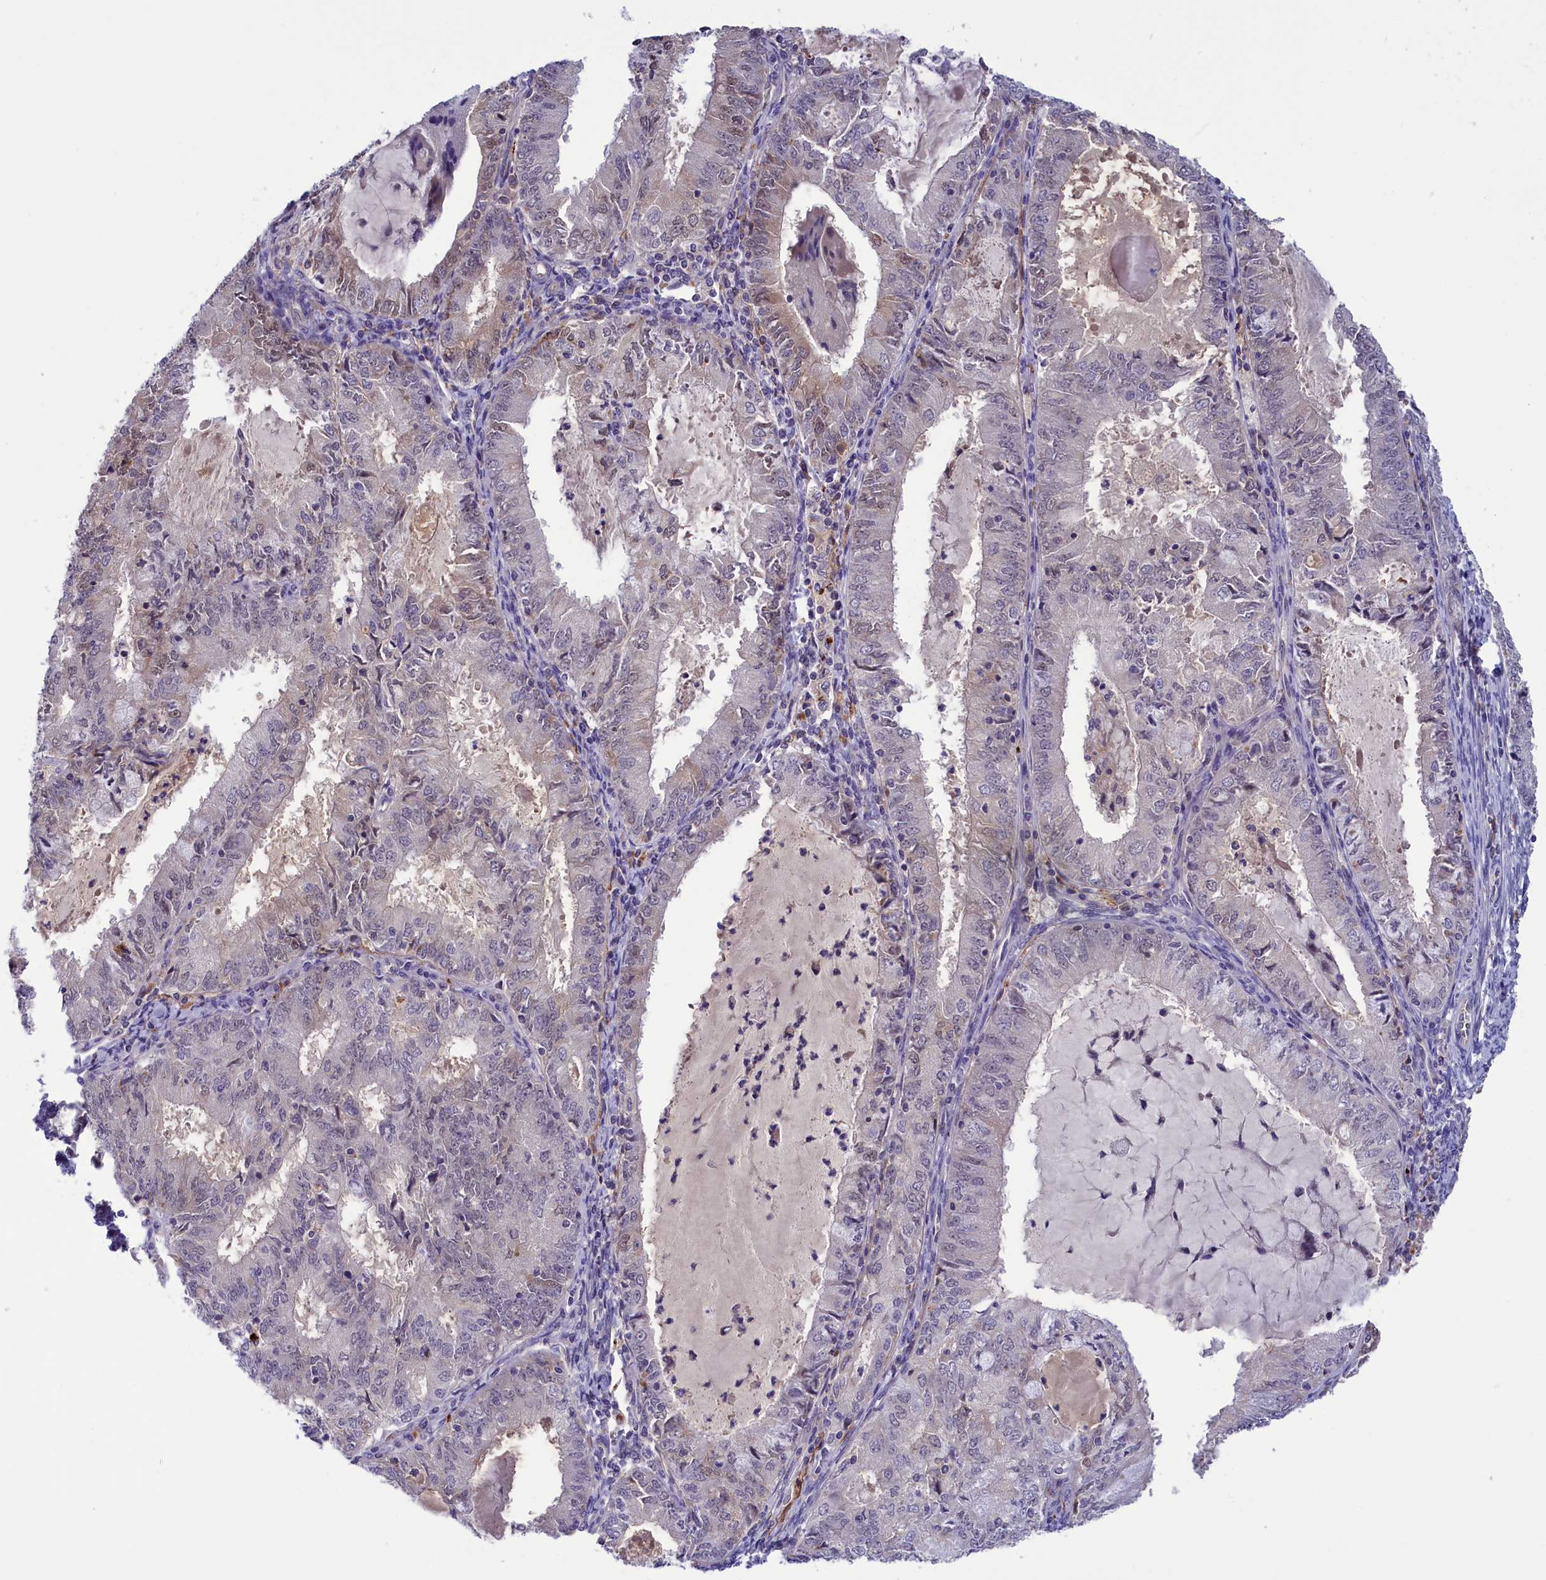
{"staining": {"intensity": "weak", "quantity": "<25%", "location": "nuclear"}, "tissue": "endometrial cancer", "cell_type": "Tumor cells", "image_type": "cancer", "snomed": [{"axis": "morphology", "description": "Adenocarcinoma, NOS"}, {"axis": "topography", "description": "Endometrium"}], "caption": "Immunohistochemical staining of endometrial cancer (adenocarcinoma) exhibits no significant staining in tumor cells. (Stains: DAB (3,3'-diaminobenzidine) IHC with hematoxylin counter stain, Microscopy: brightfield microscopy at high magnification).", "gene": "STYX", "patient": {"sex": "female", "age": 57}}